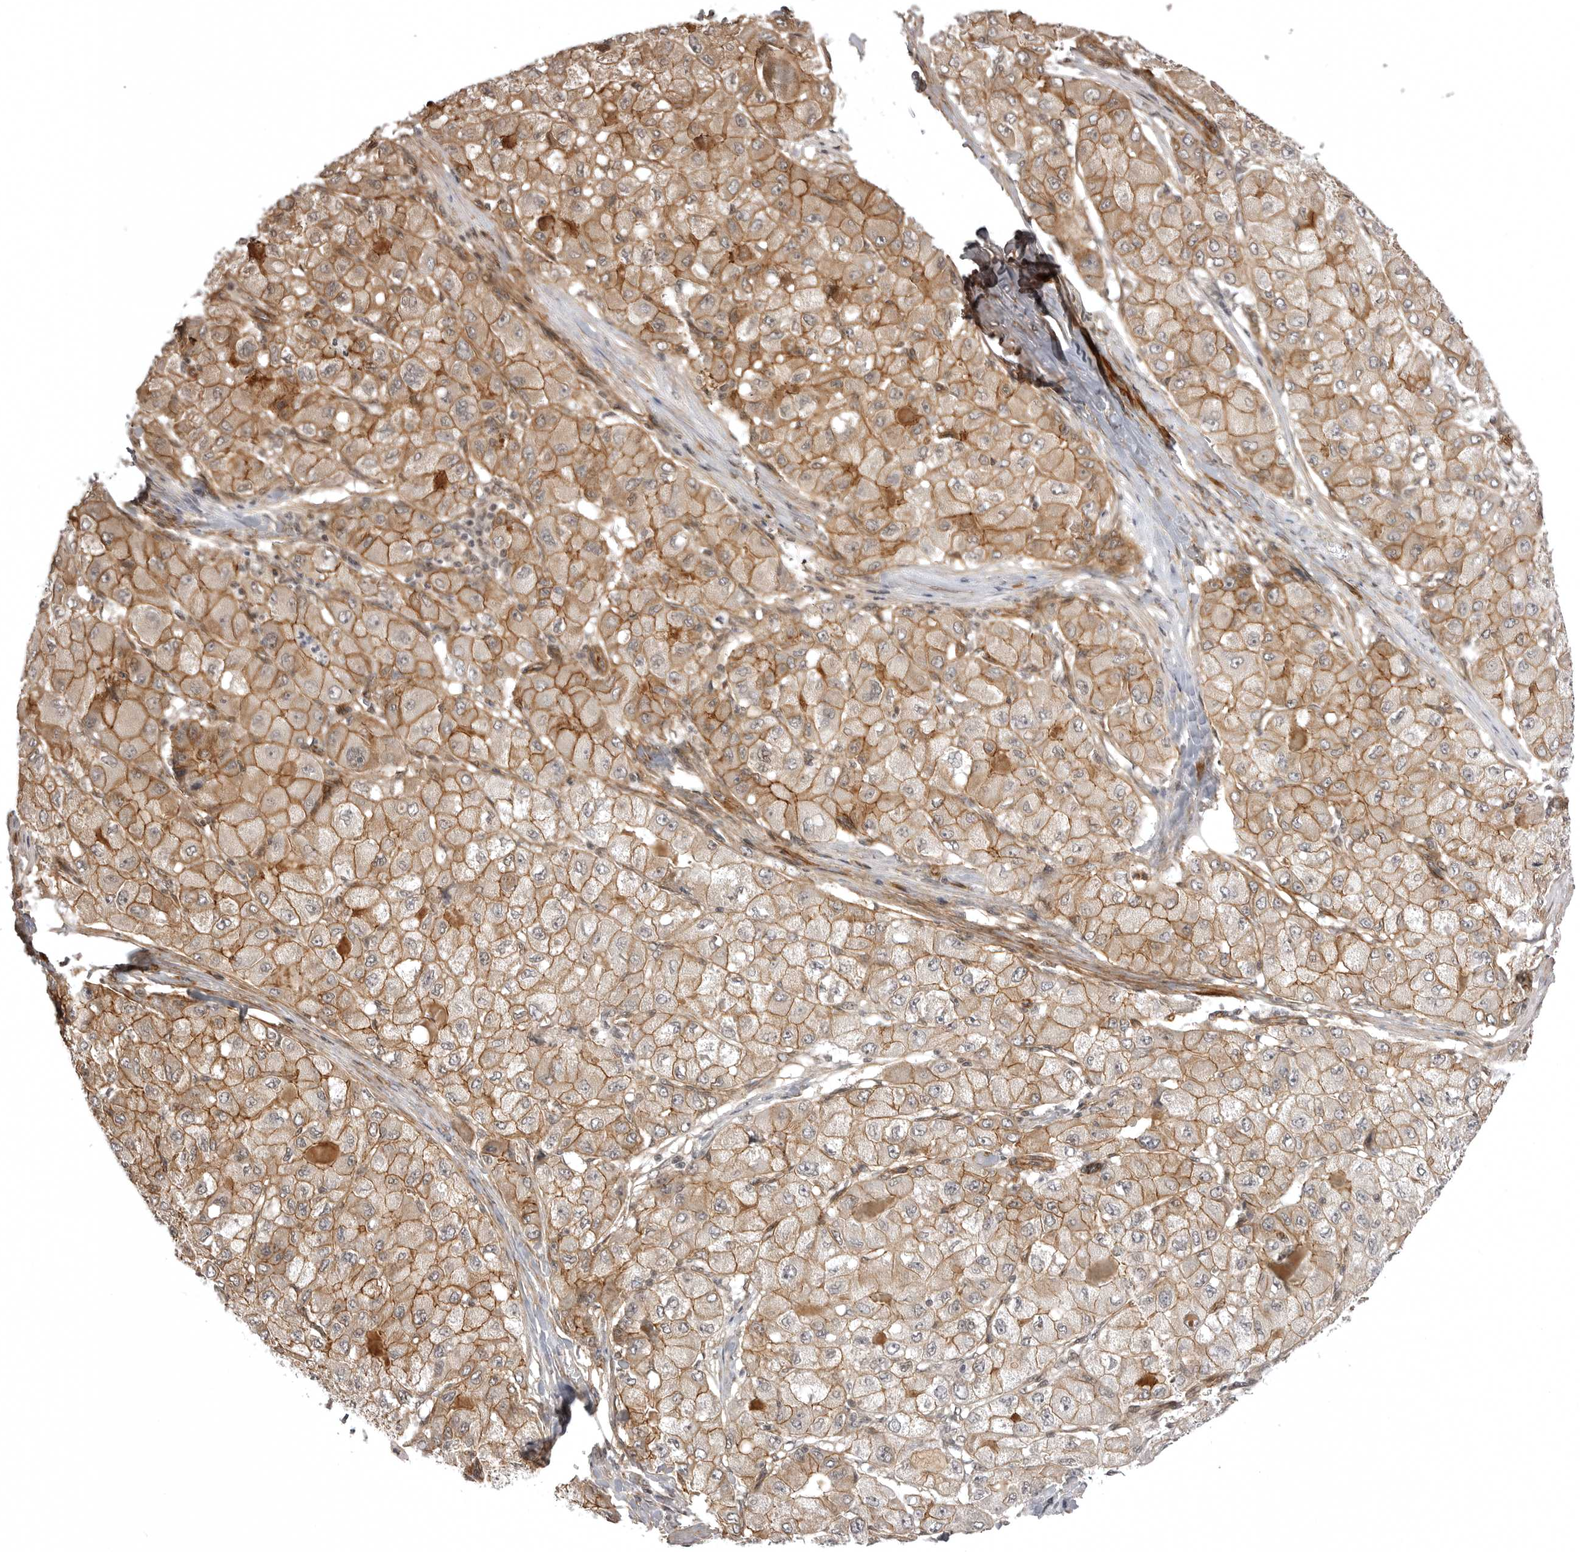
{"staining": {"intensity": "moderate", "quantity": ">75%", "location": "cytoplasmic/membranous"}, "tissue": "liver cancer", "cell_type": "Tumor cells", "image_type": "cancer", "snomed": [{"axis": "morphology", "description": "Carcinoma, Hepatocellular, NOS"}, {"axis": "topography", "description": "Liver"}], "caption": "A micrograph of human hepatocellular carcinoma (liver) stained for a protein demonstrates moderate cytoplasmic/membranous brown staining in tumor cells.", "gene": "SORBS1", "patient": {"sex": "male", "age": 80}}